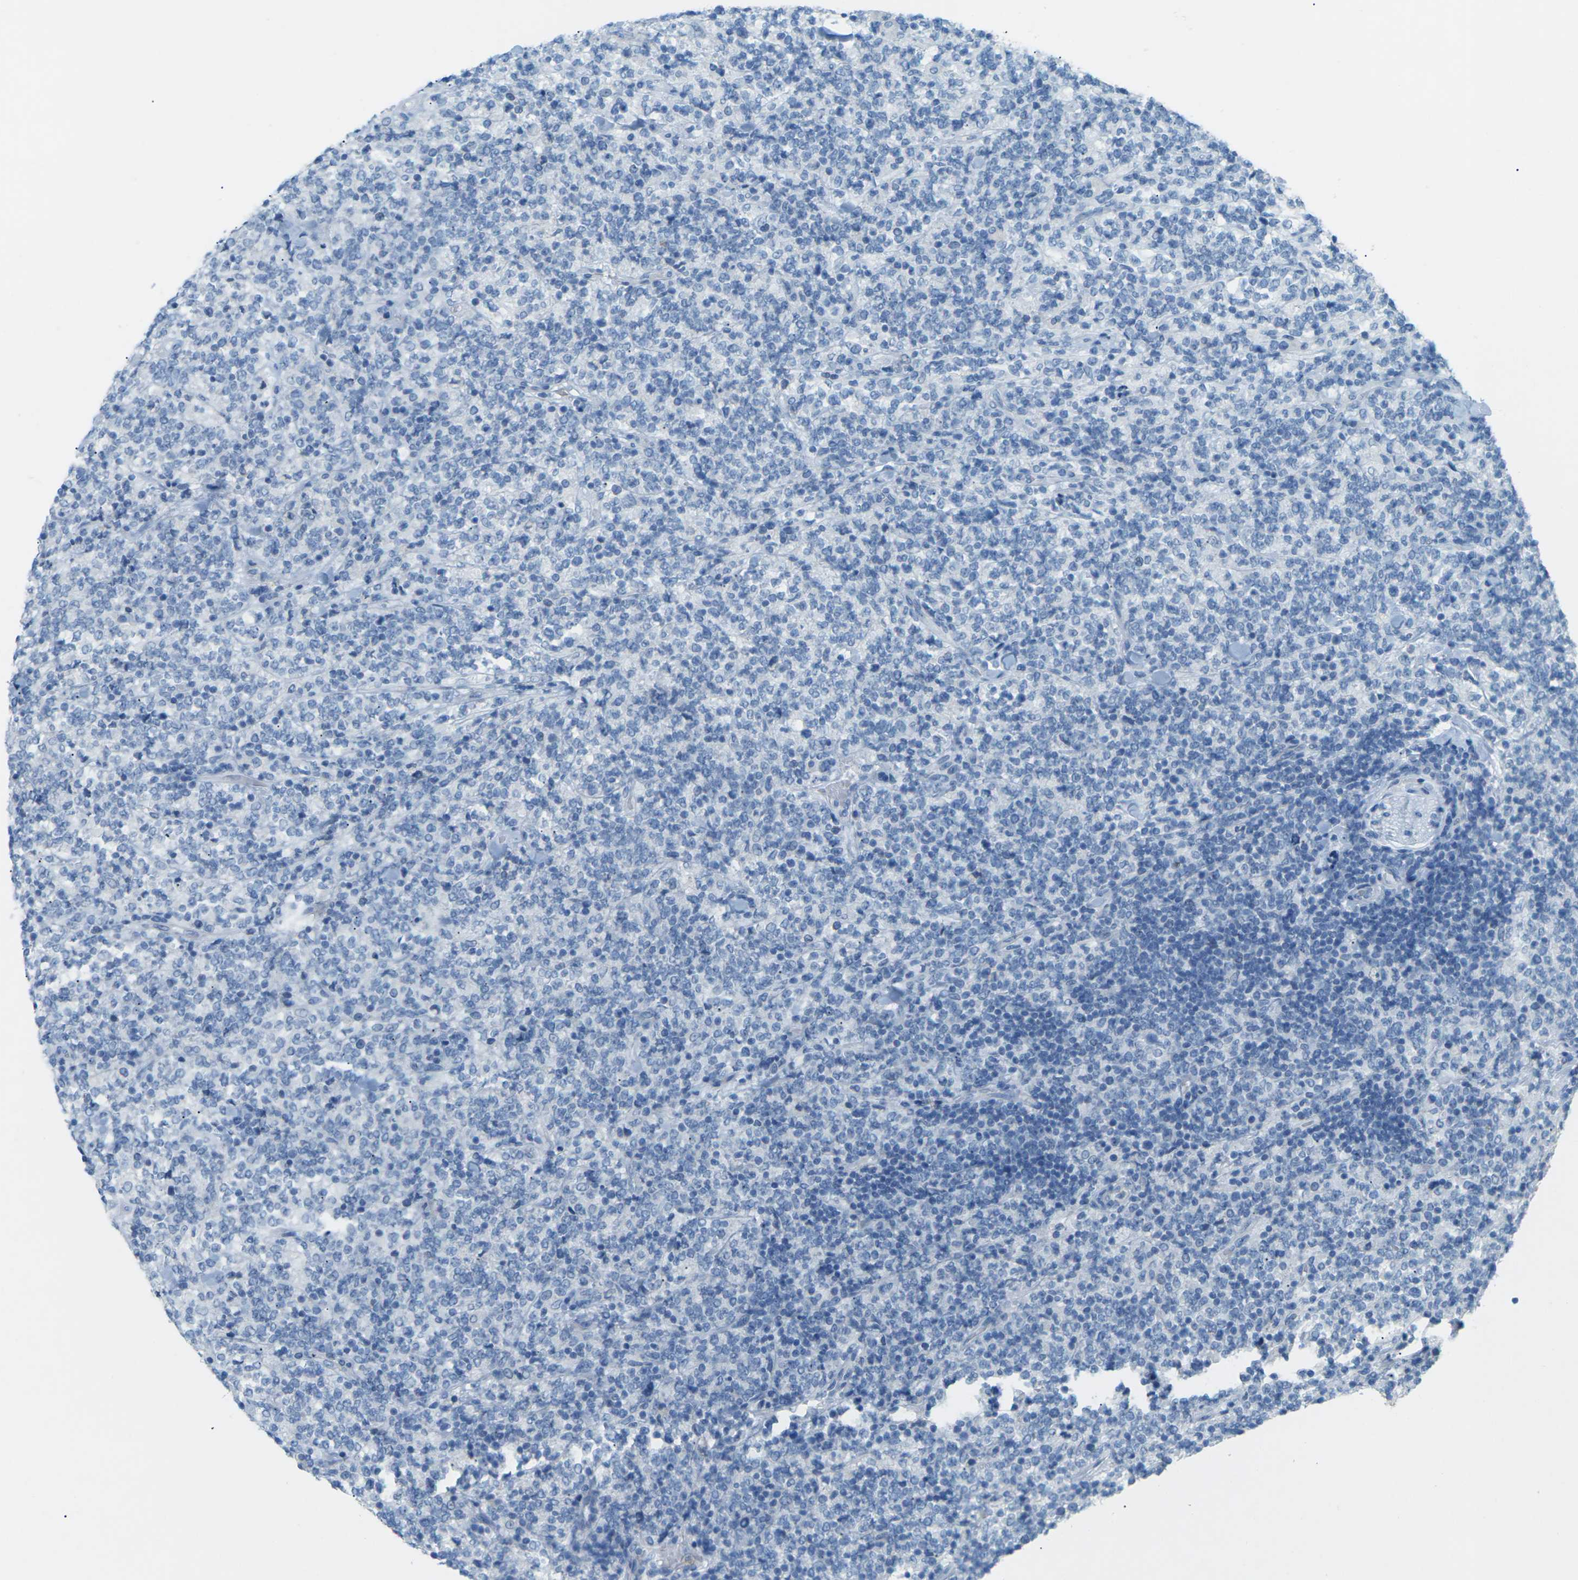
{"staining": {"intensity": "negative", "quantity": "none", "location": "none"}, "tissue": "lymphoma", "cell_type": "Tumor cells", "image_type": "cancer", "snomed": [{"axis": "morphology", "description": "Malignant lymphoma, non-Hodgkin's type, High grade"}, {"axis": "topography", "description": "Soft tissue"}], "caption": "Lymphoma stained for a protein using IHC shows no positivity tumor cells.", "gene": "CDH16", "patient": {"sex": "male", "age": 18}}